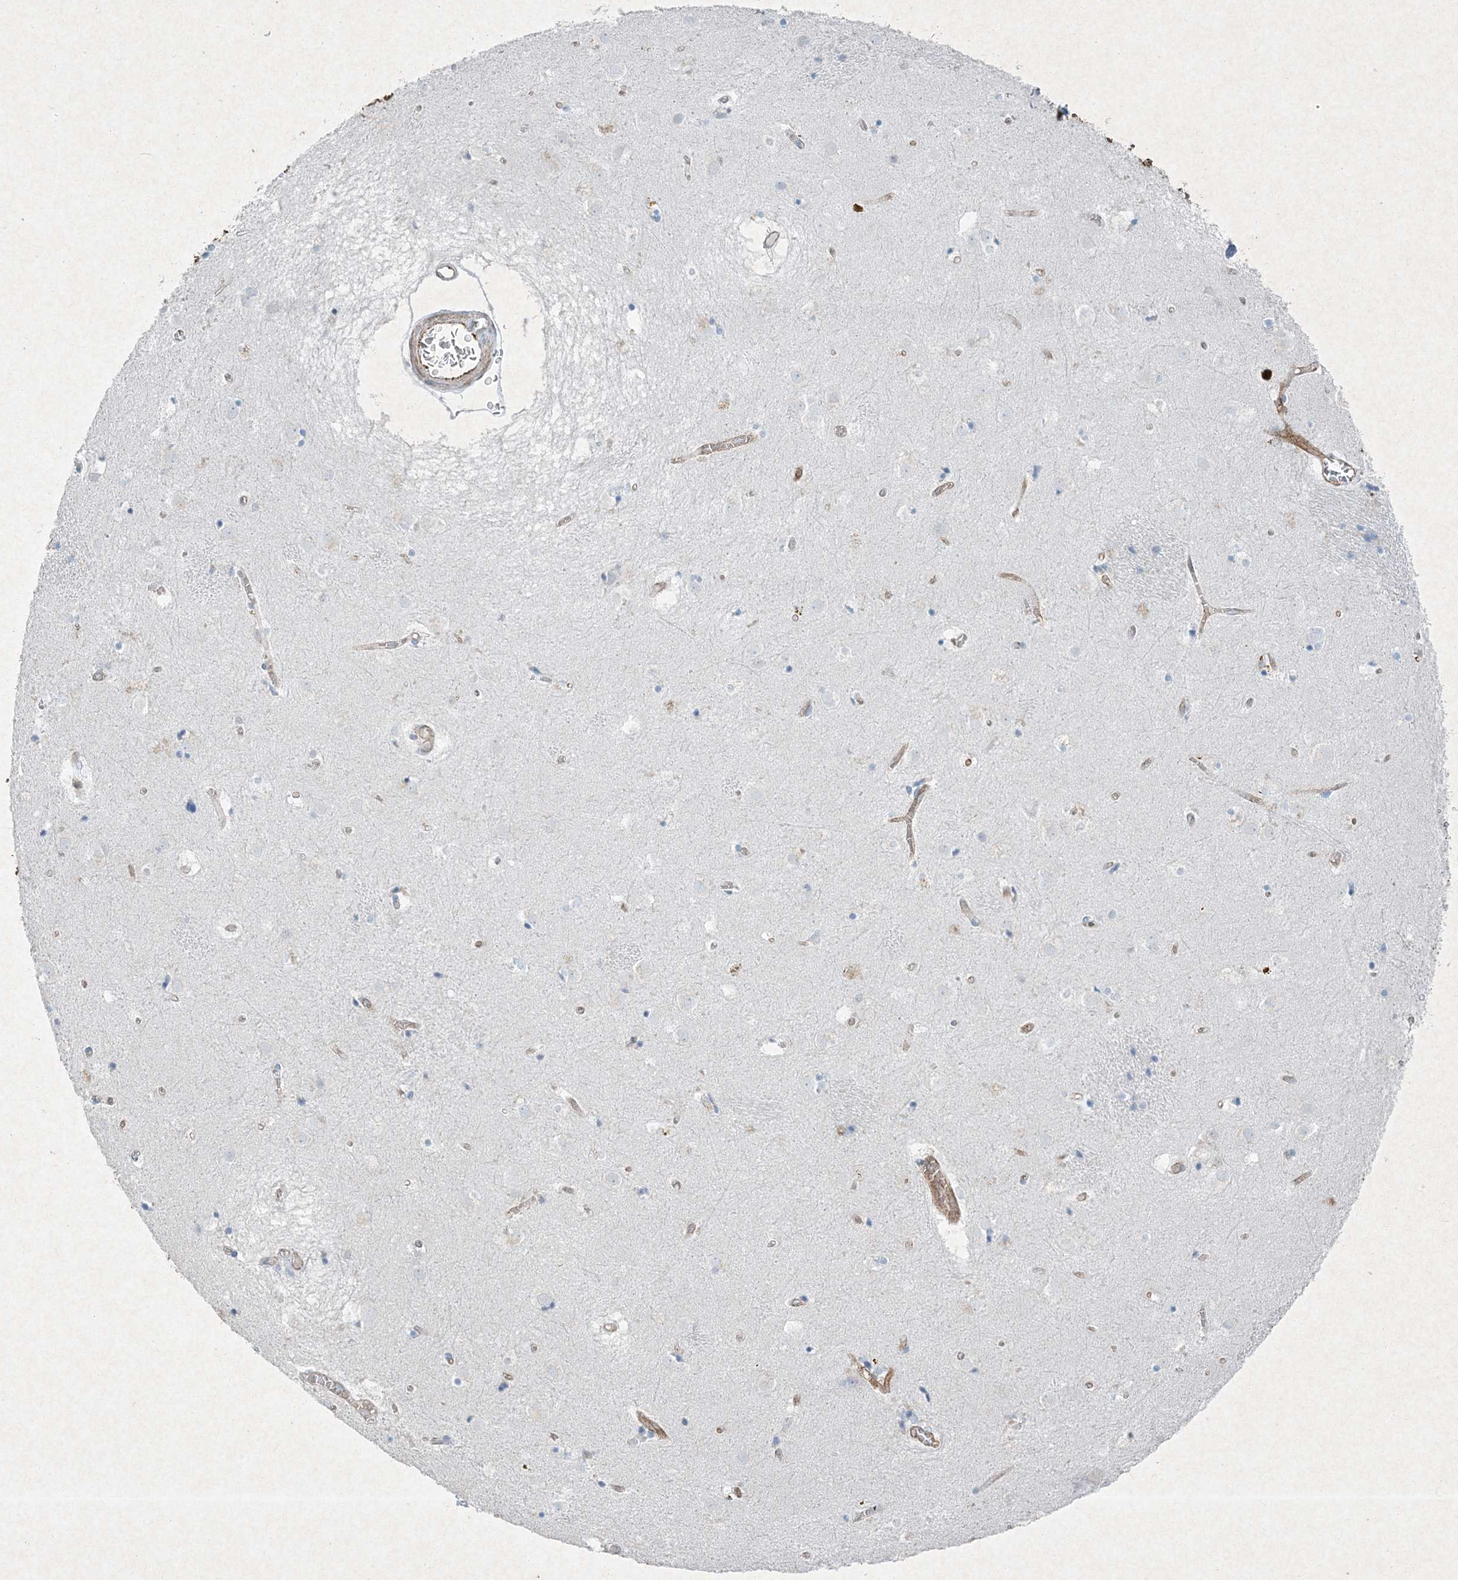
{"staining": {"intensity": "negative", "quantity": "none", "location": "none"}, "tissue": "caudate", "cell_type": "Glial cells", "image_type": "normal", "snomed": [{"axis": "morphology", "description": "Normal tissue, NOS"}, {"axis": "topography", "description": "Lateral ventricle wall"}], "caption": "Immunohistochemical staining of benign caudate reveals no significant staining in glial cells. The staining was performed using DAB to visualize the protein expression in brown, while the nuclei were stained in blue with hematoxylin (Magnification: 20x).", "gene": "PGM5", "patient": {"sex": "male", "age": 70}}